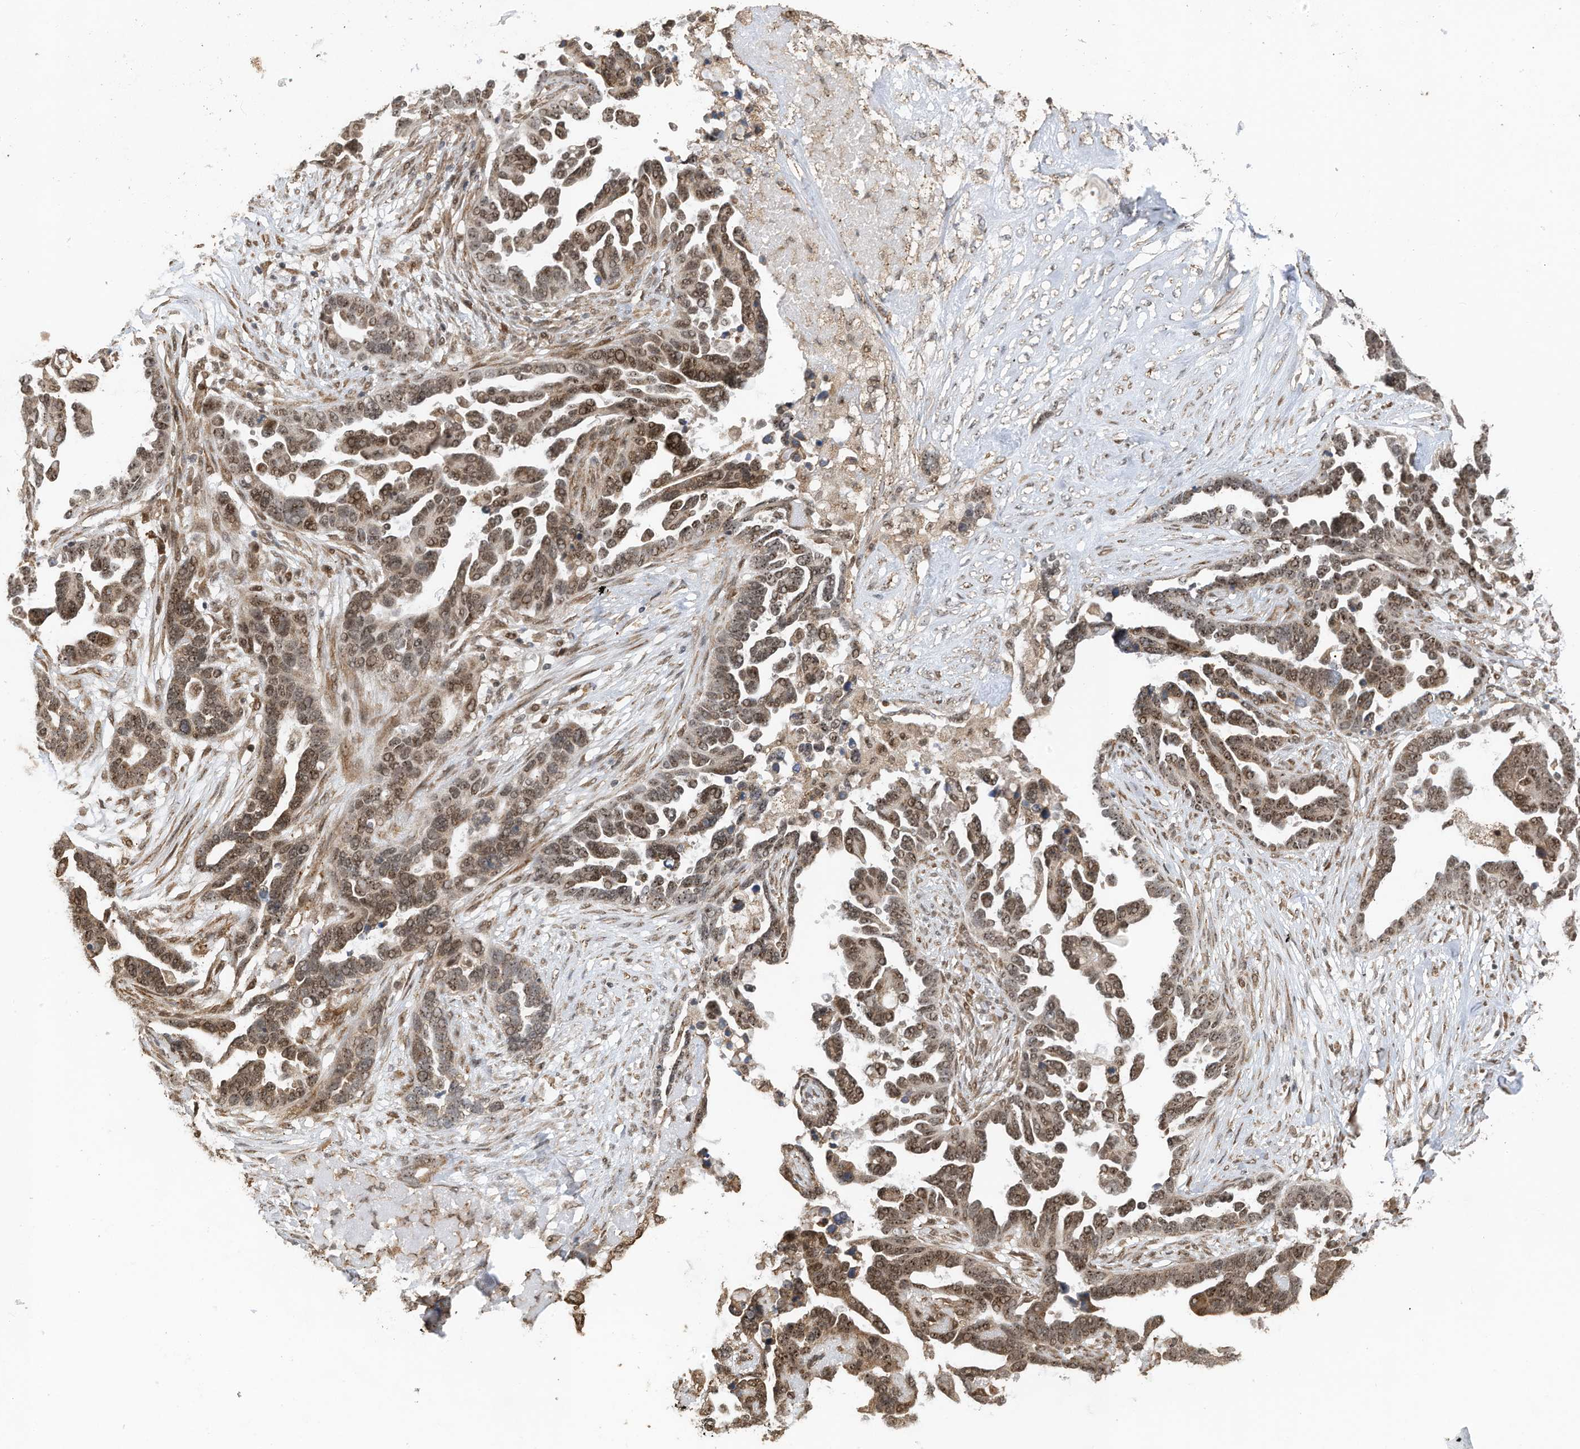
{"staining": {"intensity": "moderate", "quantity": ">75%", "location": "cytoplasmic/membranous,nuclear"}, "tissue": "ovarian cancer", "cell_type": "Tumor cells", "image_type": "cancer", "snomed": [{"axis": "morphology", "description": "Cystadenocarcinoma, serous, NOS"}, {"axis": "topography", "description": "Ovary"}], "caption": "Ovarian serous cystadenocarcinoma stained with IHC reveals moderate cytoplasmic/membranous and nuclear expression in approximately >75% of tumor cells.", "gene": "ERLEC1", "patient": {"sex": "female", "age": 54}}